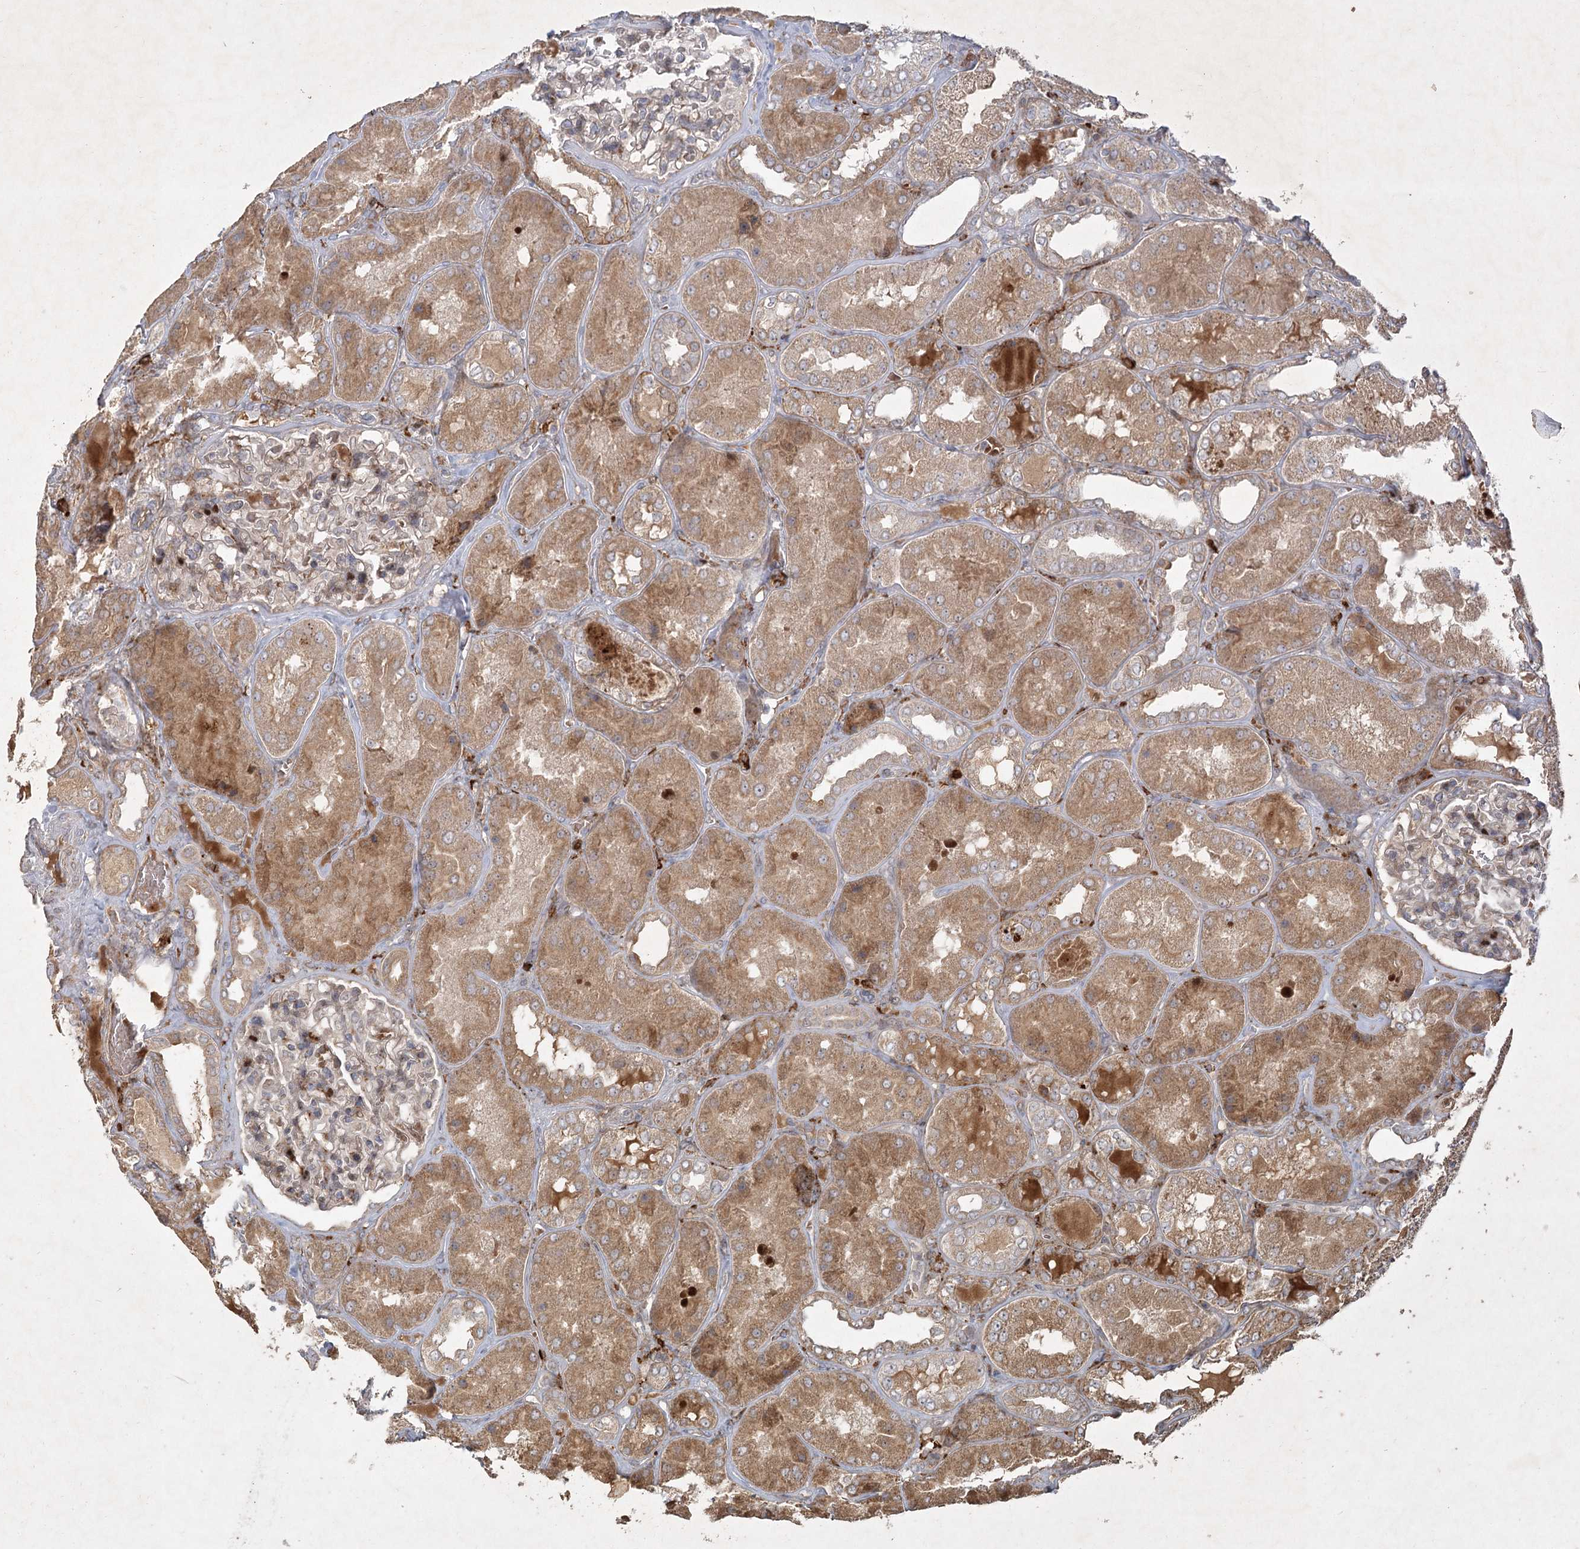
{"staining": {"intensity": "moderate", "quantity": "<25%", "location": "cytoplasmic/membranous,nuclear"}, "tissue": "kidney", "cell_type": "Cells in glomeruli", "image_type": "normal", "snomed": [{"axis": "morphology", "description": "Normal tissue, NOS"}, {"axis": "topography", "description": "Kidney"}], "caption": "The immunohistochemical stain highlights moderate cytoplasmic/membranous,nuclear staining in cells in glomeruli of unremarkable kidney.", "gene": "KBTBD4", "patient": {"sex": "female", "age": 56}}